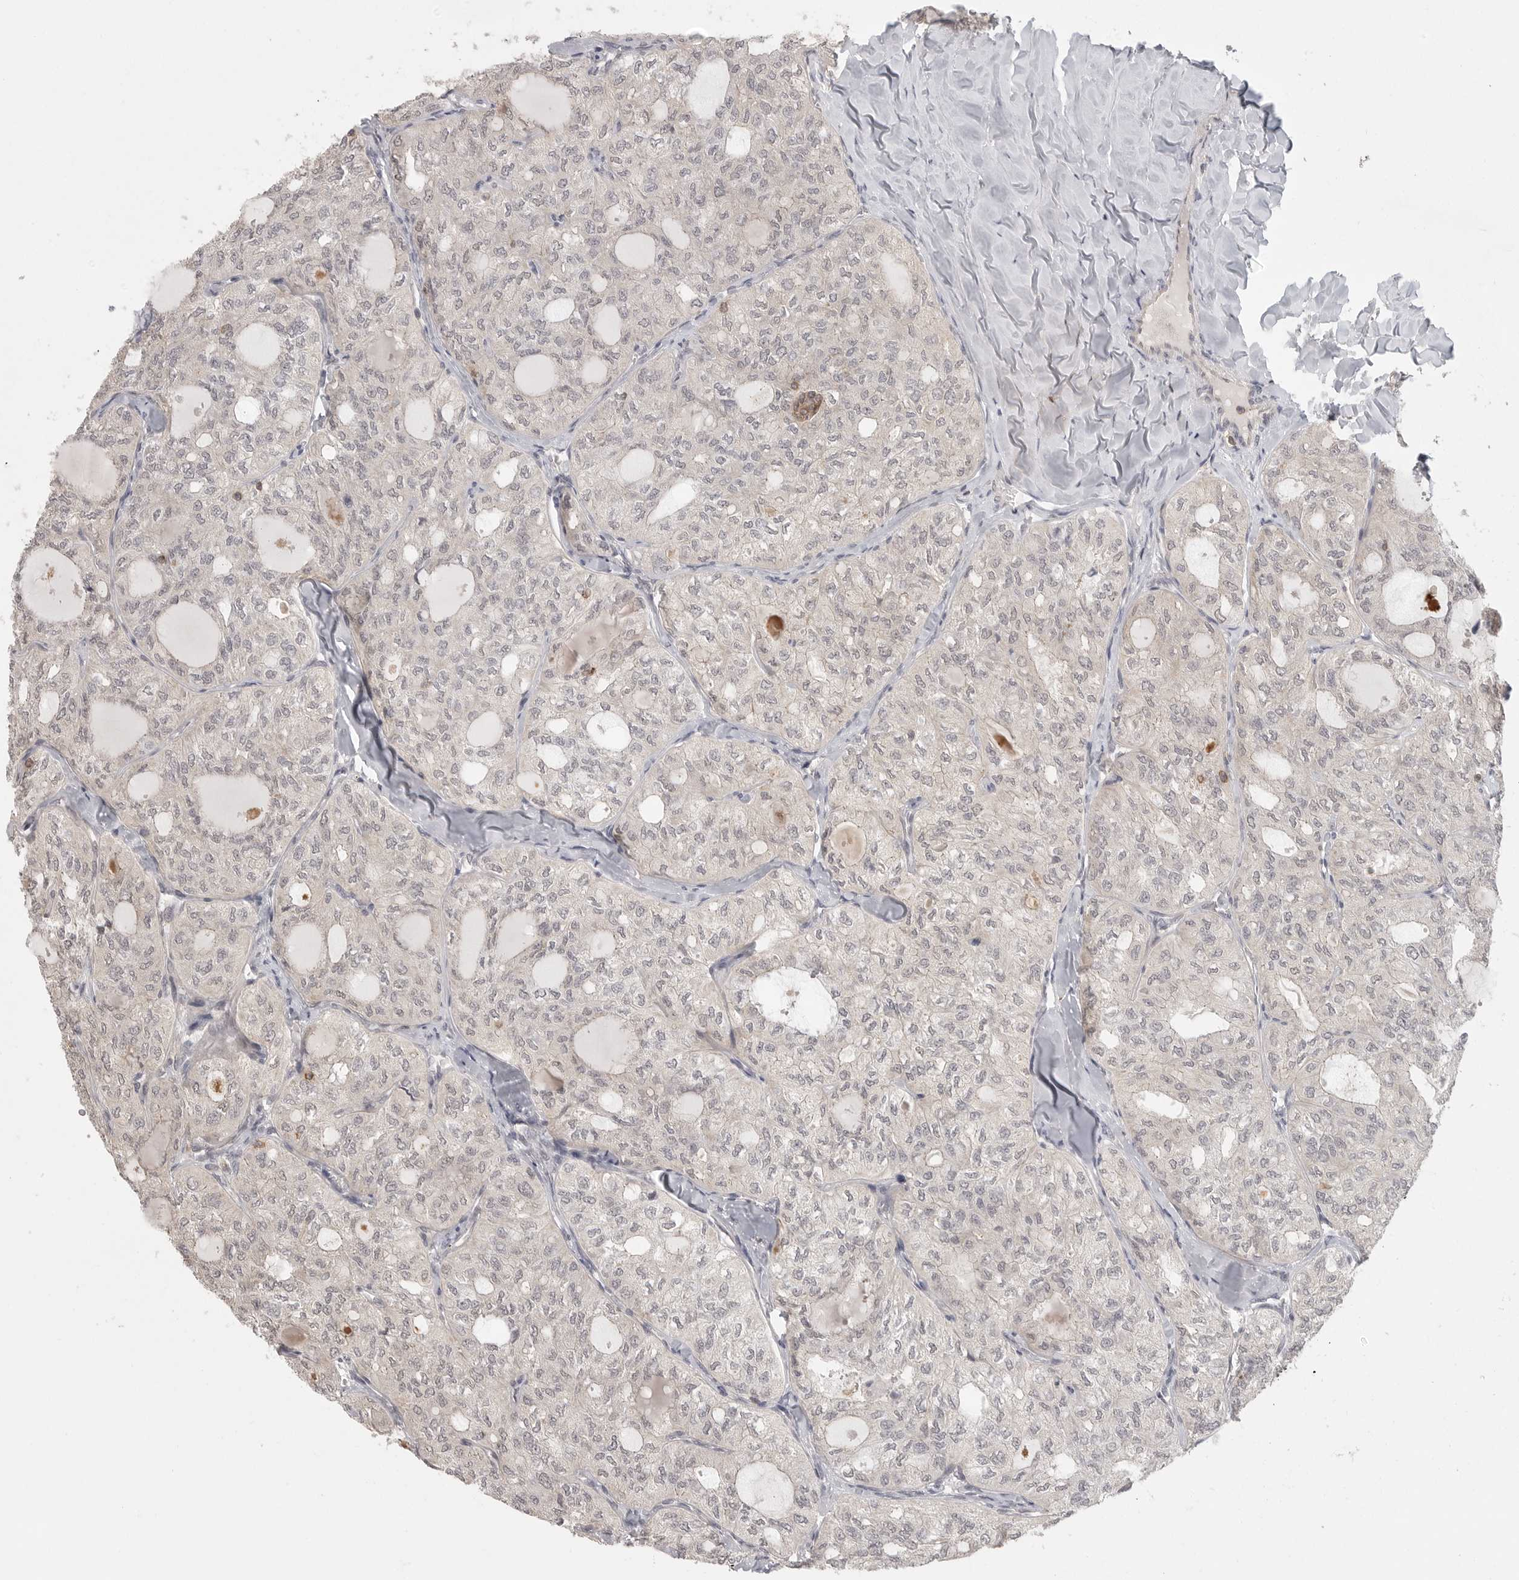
{"staining": {"intensity": "negative", "quantity": "none", "location": "none"}, "tissue": "thyroid cancer", "cell_type": "Tumor cells", "image_type": "cancer", "snomed": [{"axis": "morphology", "description": "Follicular adenoma carcinoma, NOS"}, {"axis": "topography", "description": "Thyroid gland"}], "caption": "This is a photomicrograph of immunohistochemistry (IHC) staining of follicular adenoma carcinoma (thyroid), which shows no staining in tumor cells.", "gene": "DBNL", "patient": {"sex": "male", "age": 75}}